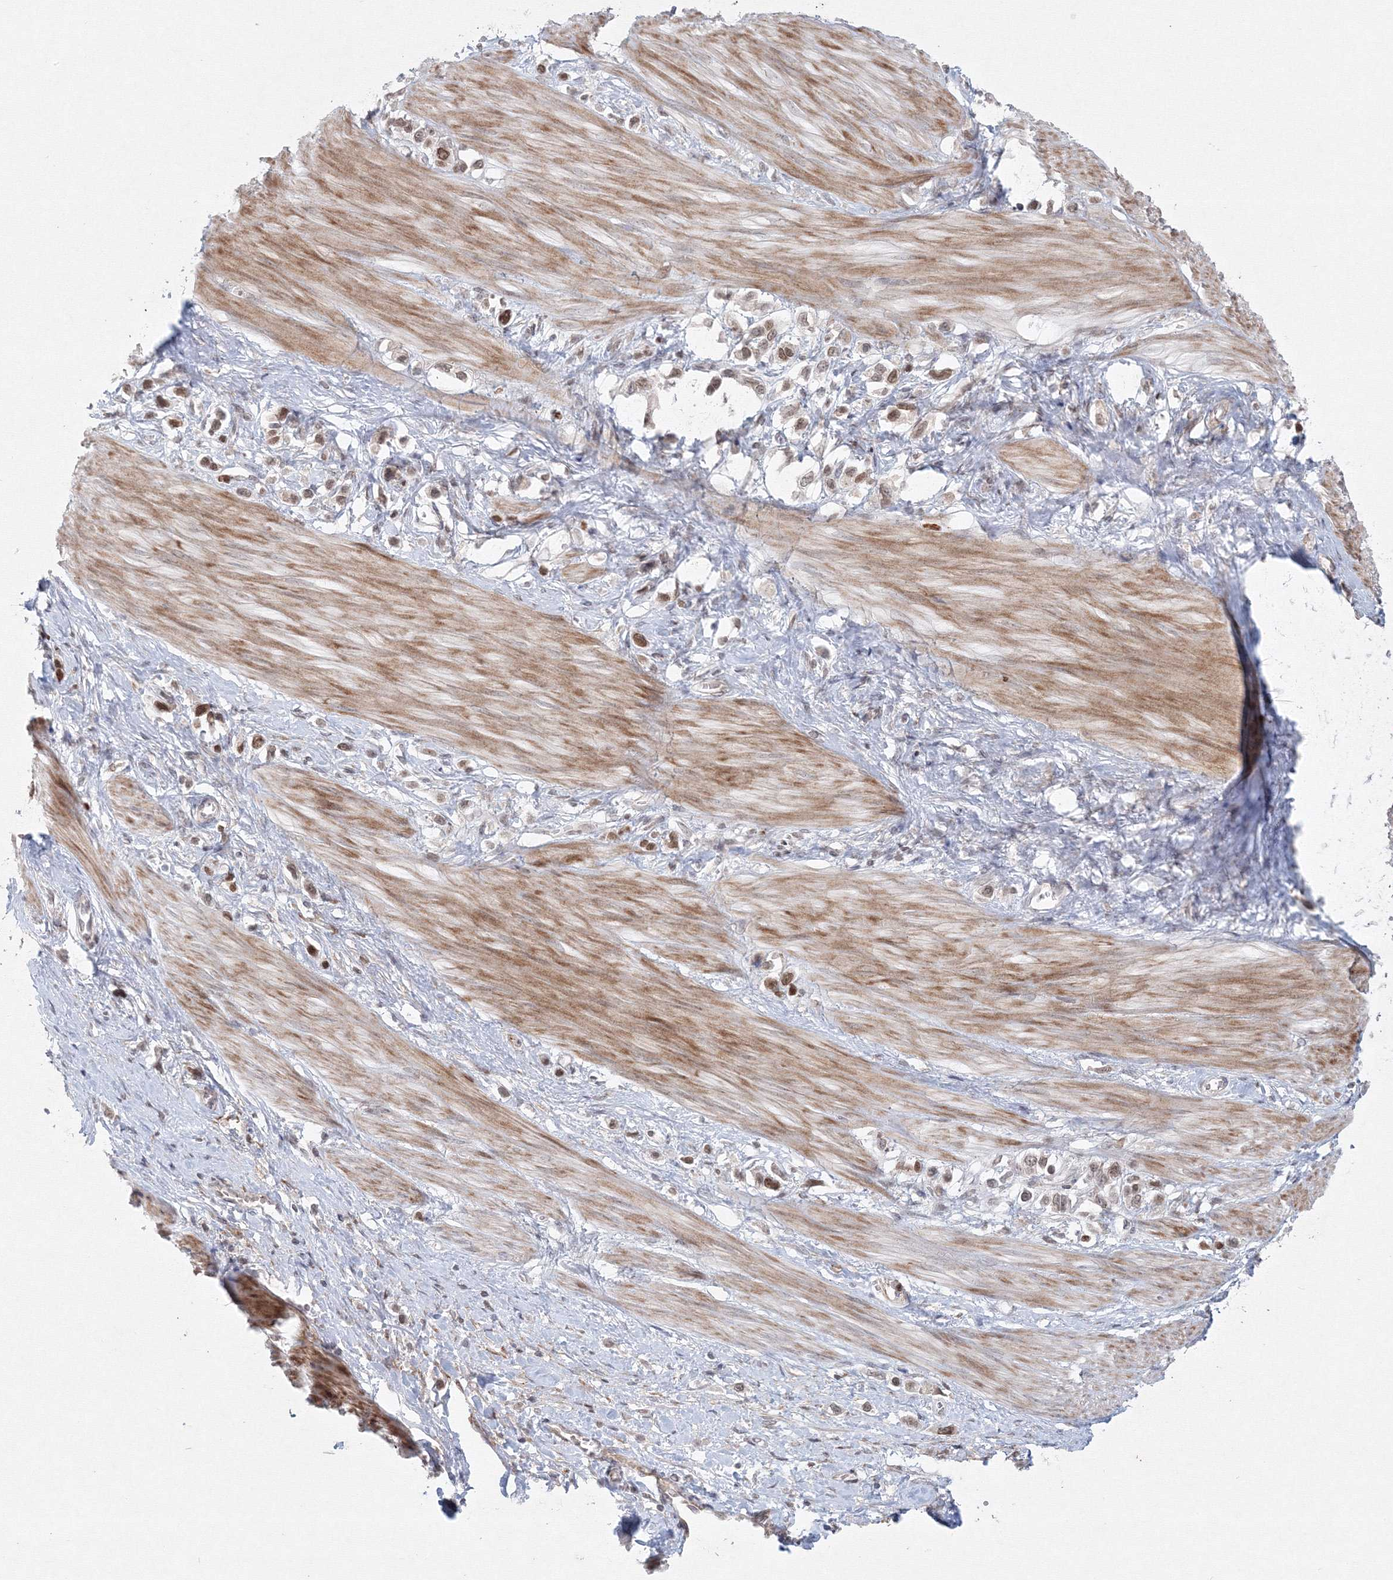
{"staining": {"intensity": "weak", "quantity": ">75%", "location": "nuclear"}, "tissue": "stomach cancer", "cell_type": "Tumor cells", "image_type": "cancer", "snomed": [{"axis": "morphology", "description": "Adenocarcinoma, NOS"}, {"axis": "topography", "description": "Stomach"}], "caption": "Tumor cells demonstrate weak nuclear positivity in about >75% of cells in stomach adenocarcinoma.", "gene": "KIF4A", "patient": {"sex": "female", "age": 65}}